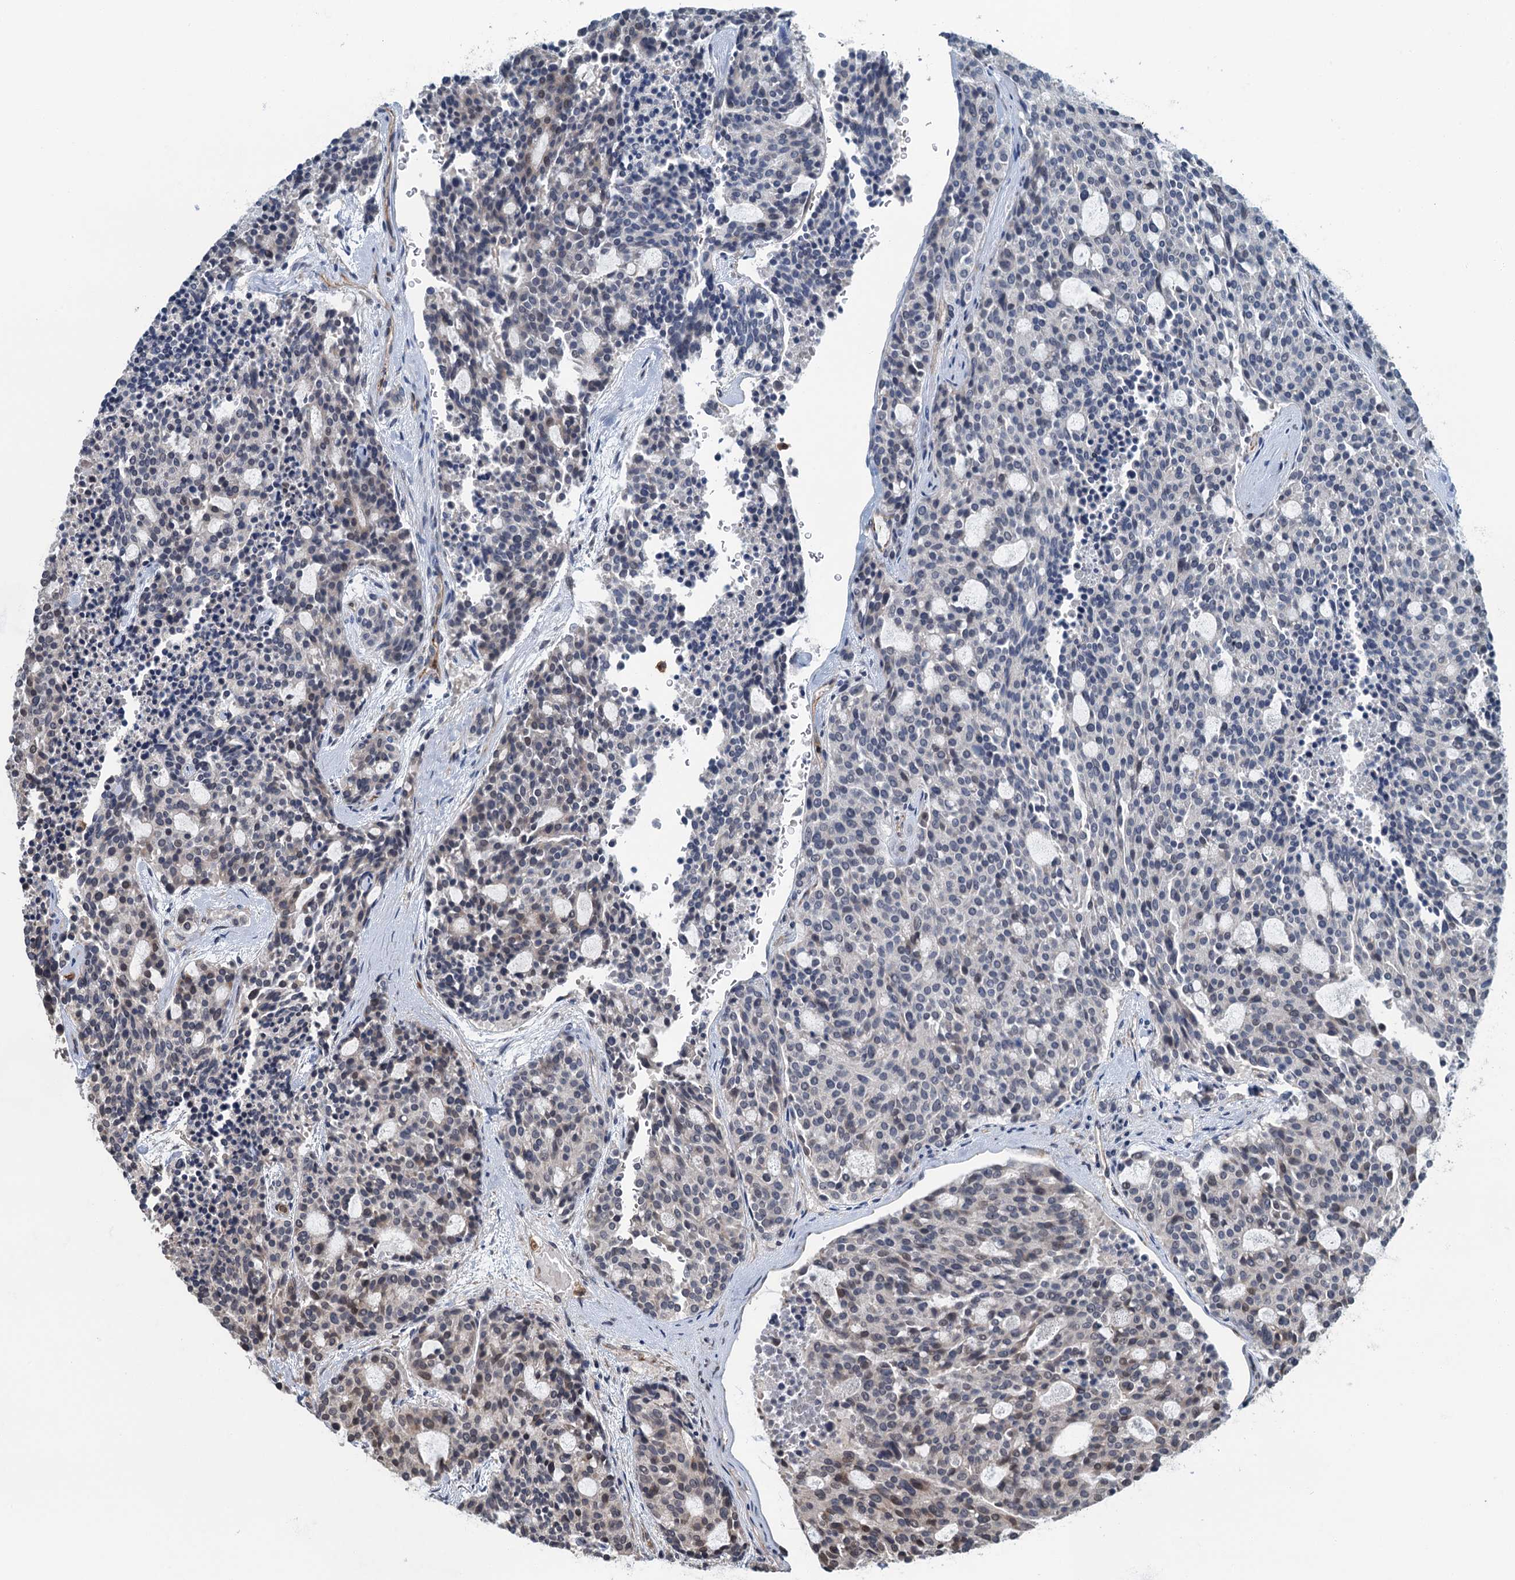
{"staining": {"intensity": "negative", "quantity": "none", "location": "none"}, "tissue": "carcinoid", "cell_type": "Tumor cells", "image_type": "cancer", "snomed": [{"axis": "morphology", "description": "Carcinoid, malignant, NOS"}, {"axis": "topography", "description": "Pancreas"}], "caption": "A high-resolution histopathology image shows IHC staining of malignant carcinoid, which shows no significant positivity in tumor cells.", "gene": "WHAMM", "patient": {"sex": "female", "age": 54}}